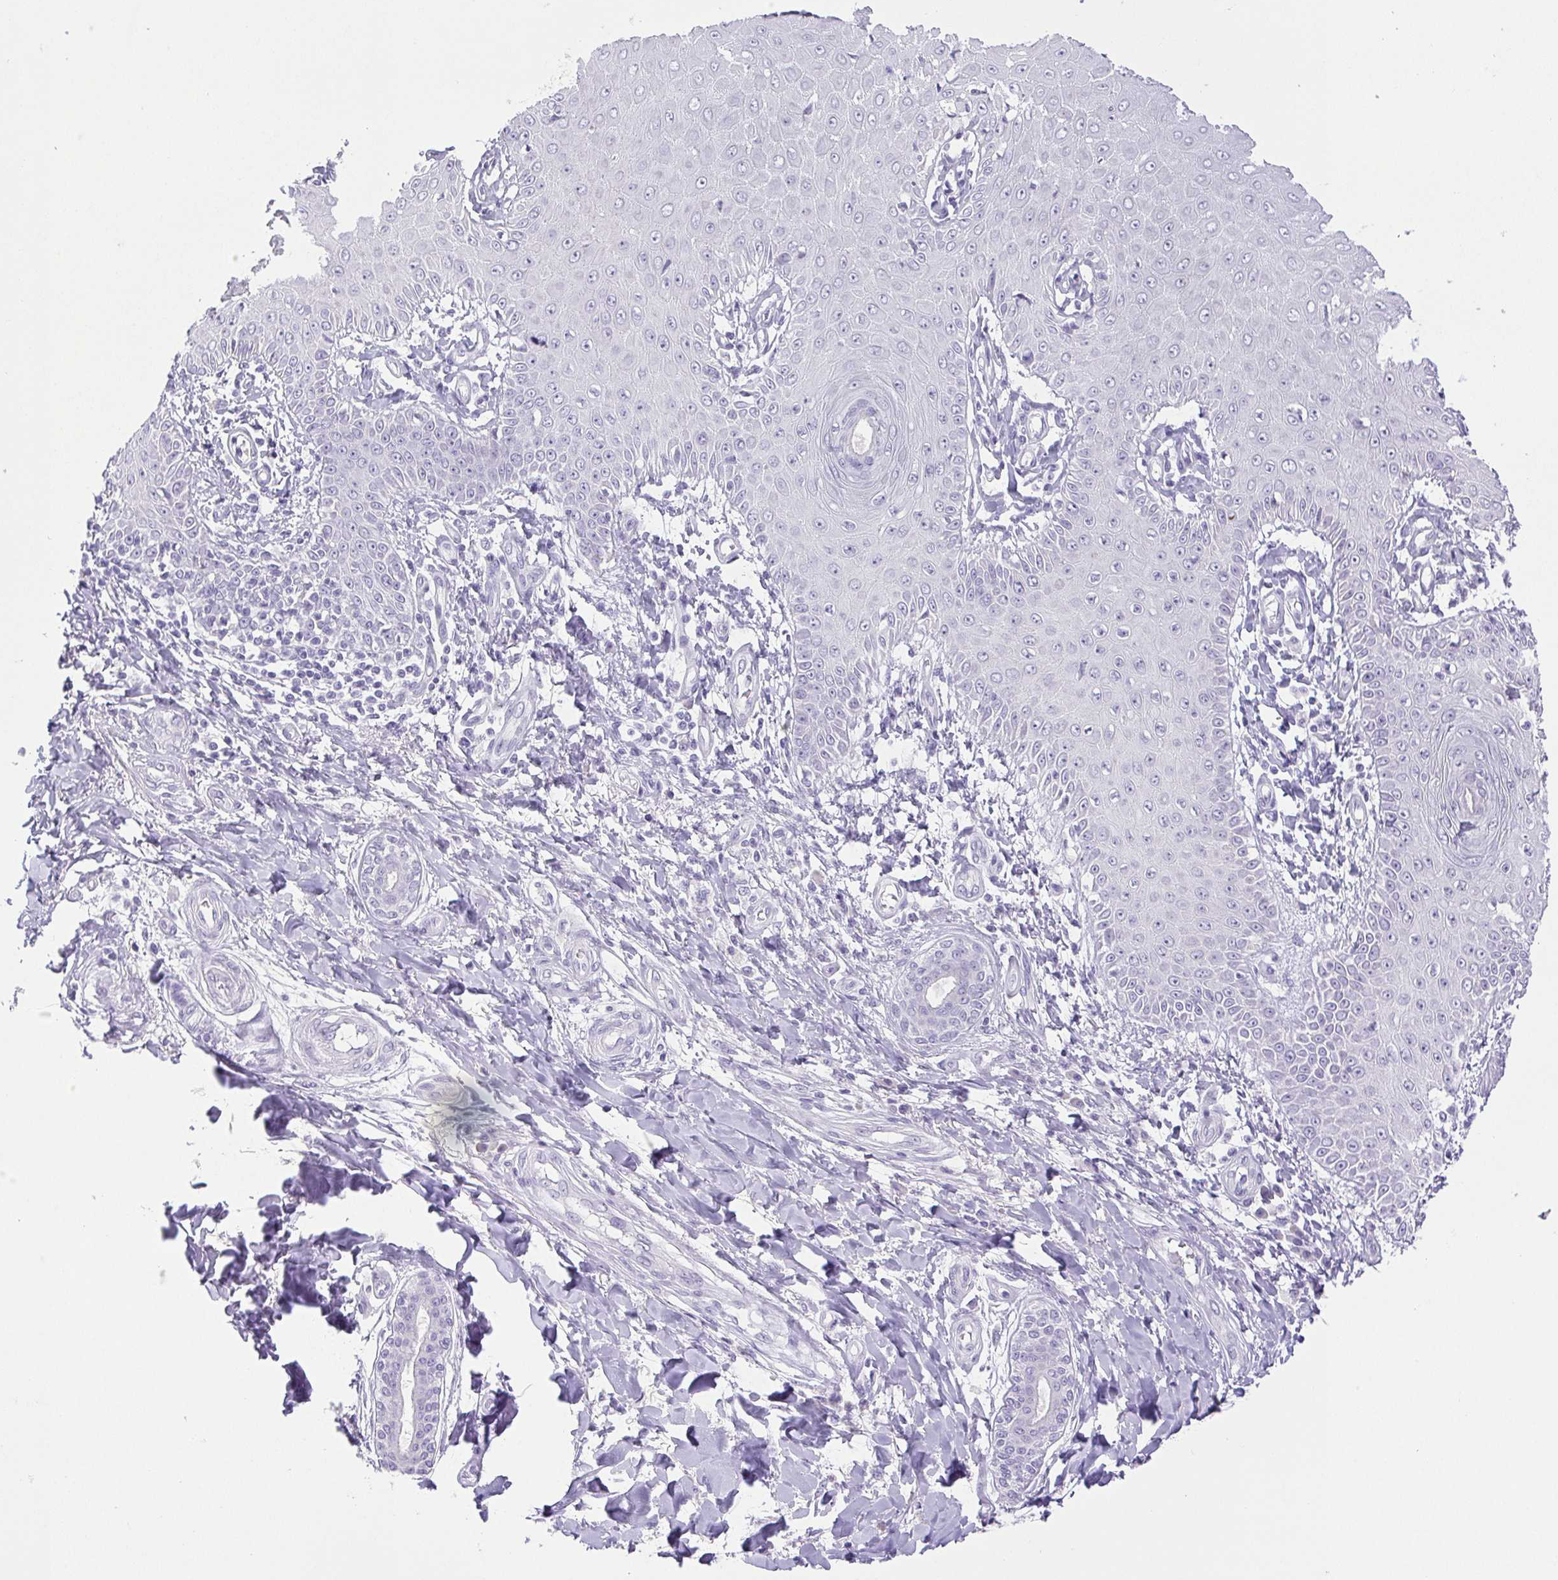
{"staining": {"intensity": "negative", "quantity": "none", "location": "none"}, "tissue": "skin cancer", "cell_type": "Tumor cells", "image_type": "cancer", "snomed": [{"axis": "morphology", "description": "Squamous cell carcinoma, NOS"}, {"axis": "topography", "description": "Skin"}], "caption": "DAB (3,3'-diaminobenzidine) immunohistochemical staining of human skin squamous cell carcinoma shows no significant positivity in tumor cells.", "gene": "PAPPA2", "patient": {"sex": "male", "age": 70}}